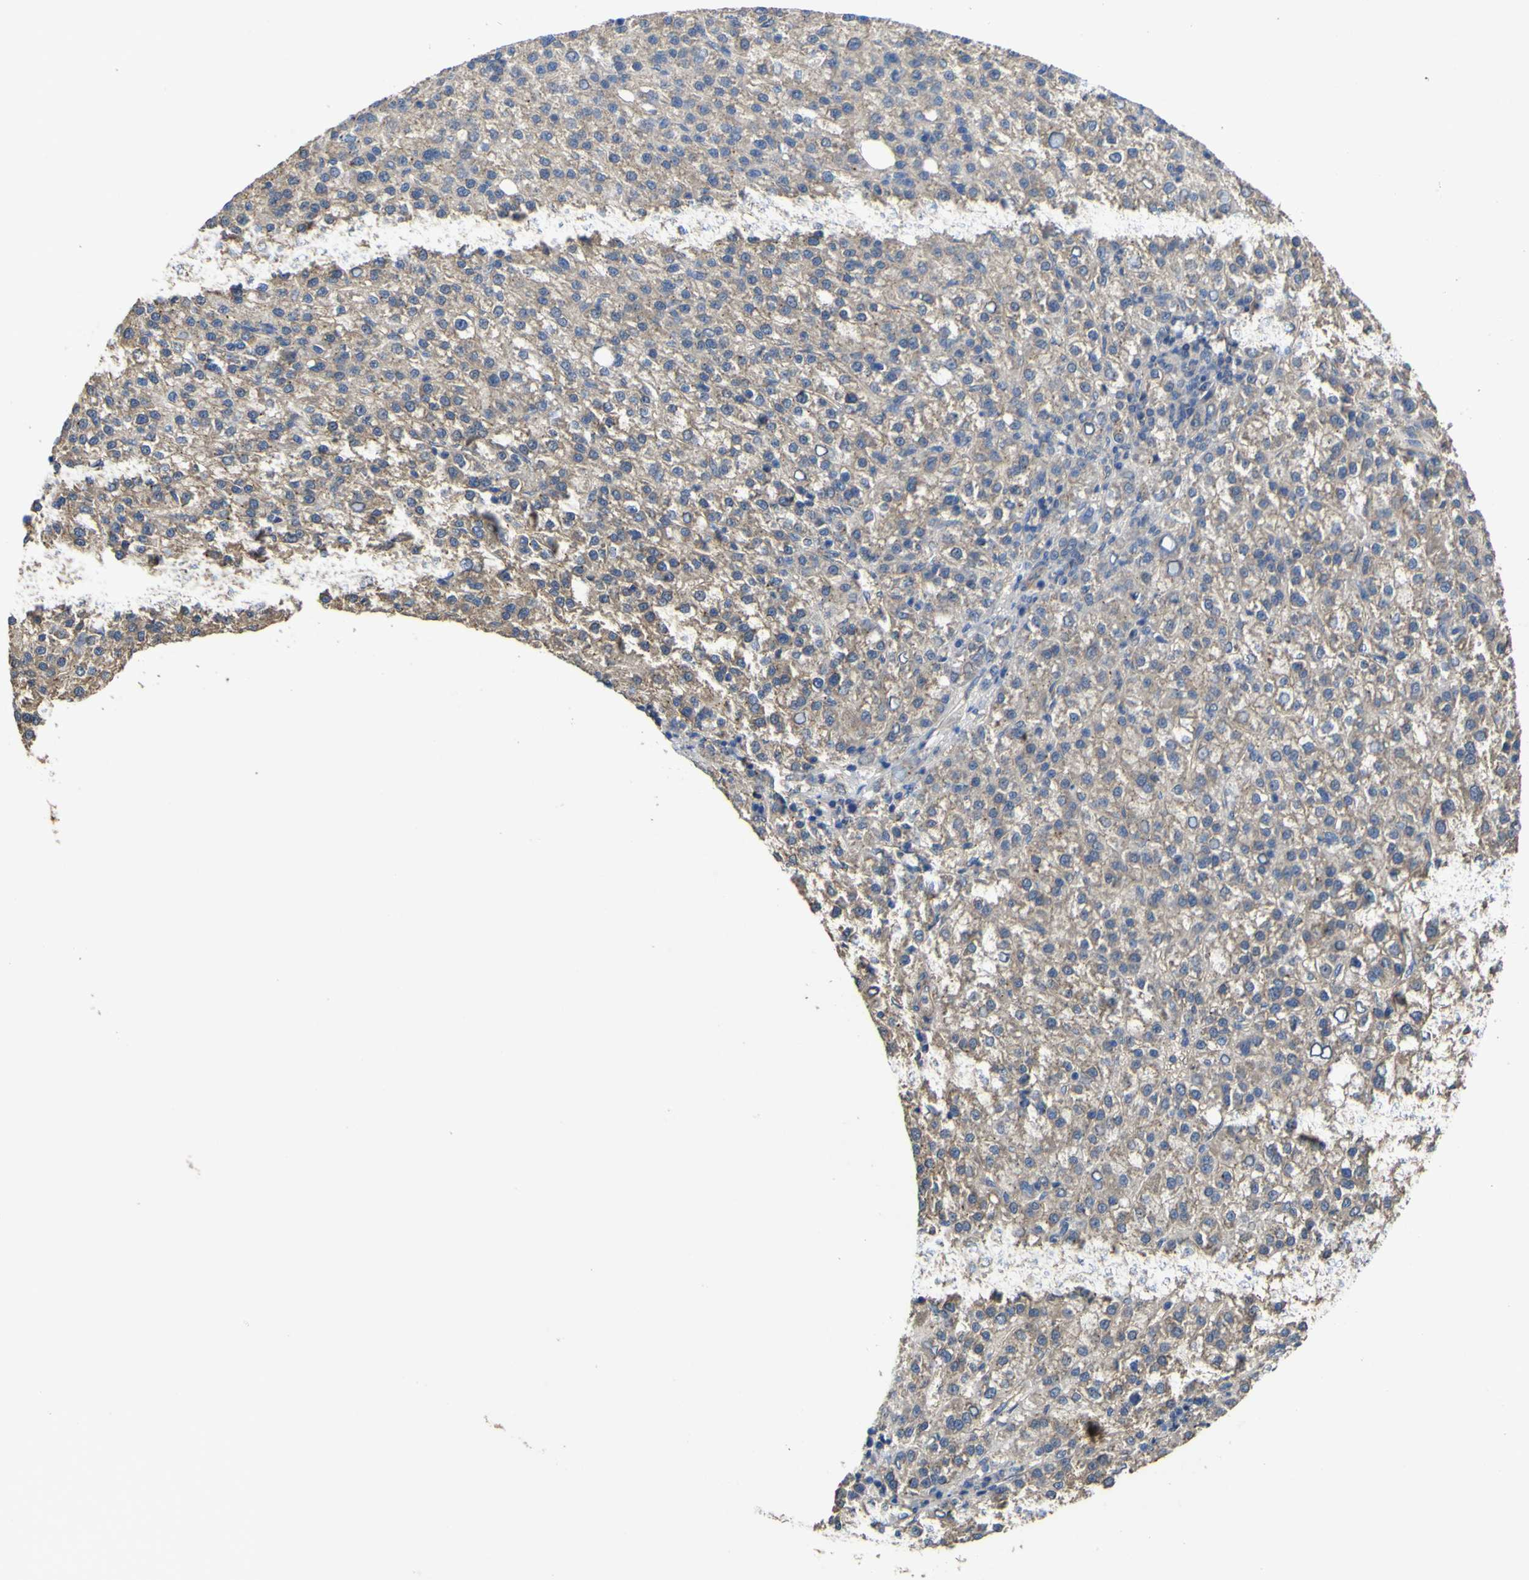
{"staining": {"intensity": "weak", "quantity": ">75%", "location": "cytoplasmic/membranous"}, "tissue": "liver cancer", "cell_type": "Tumor cells", "image_type": "cancer", "snomed": [{"axis": "morphology", "description": "Carcinoma, Hepatocellular, NOS"}, {"axis": "topography", "description": "Liver"}], "caption": "A low amount of weak cytoplasmic/membranous staining is identified in approximately >75% of tumor cells in hepatocellular carcinoma (liver) tissue. (IHC, brightfield microscopy, high magnification).", "gene": "TNFSF15", "patient": {"sex": "female", "age": 58}}